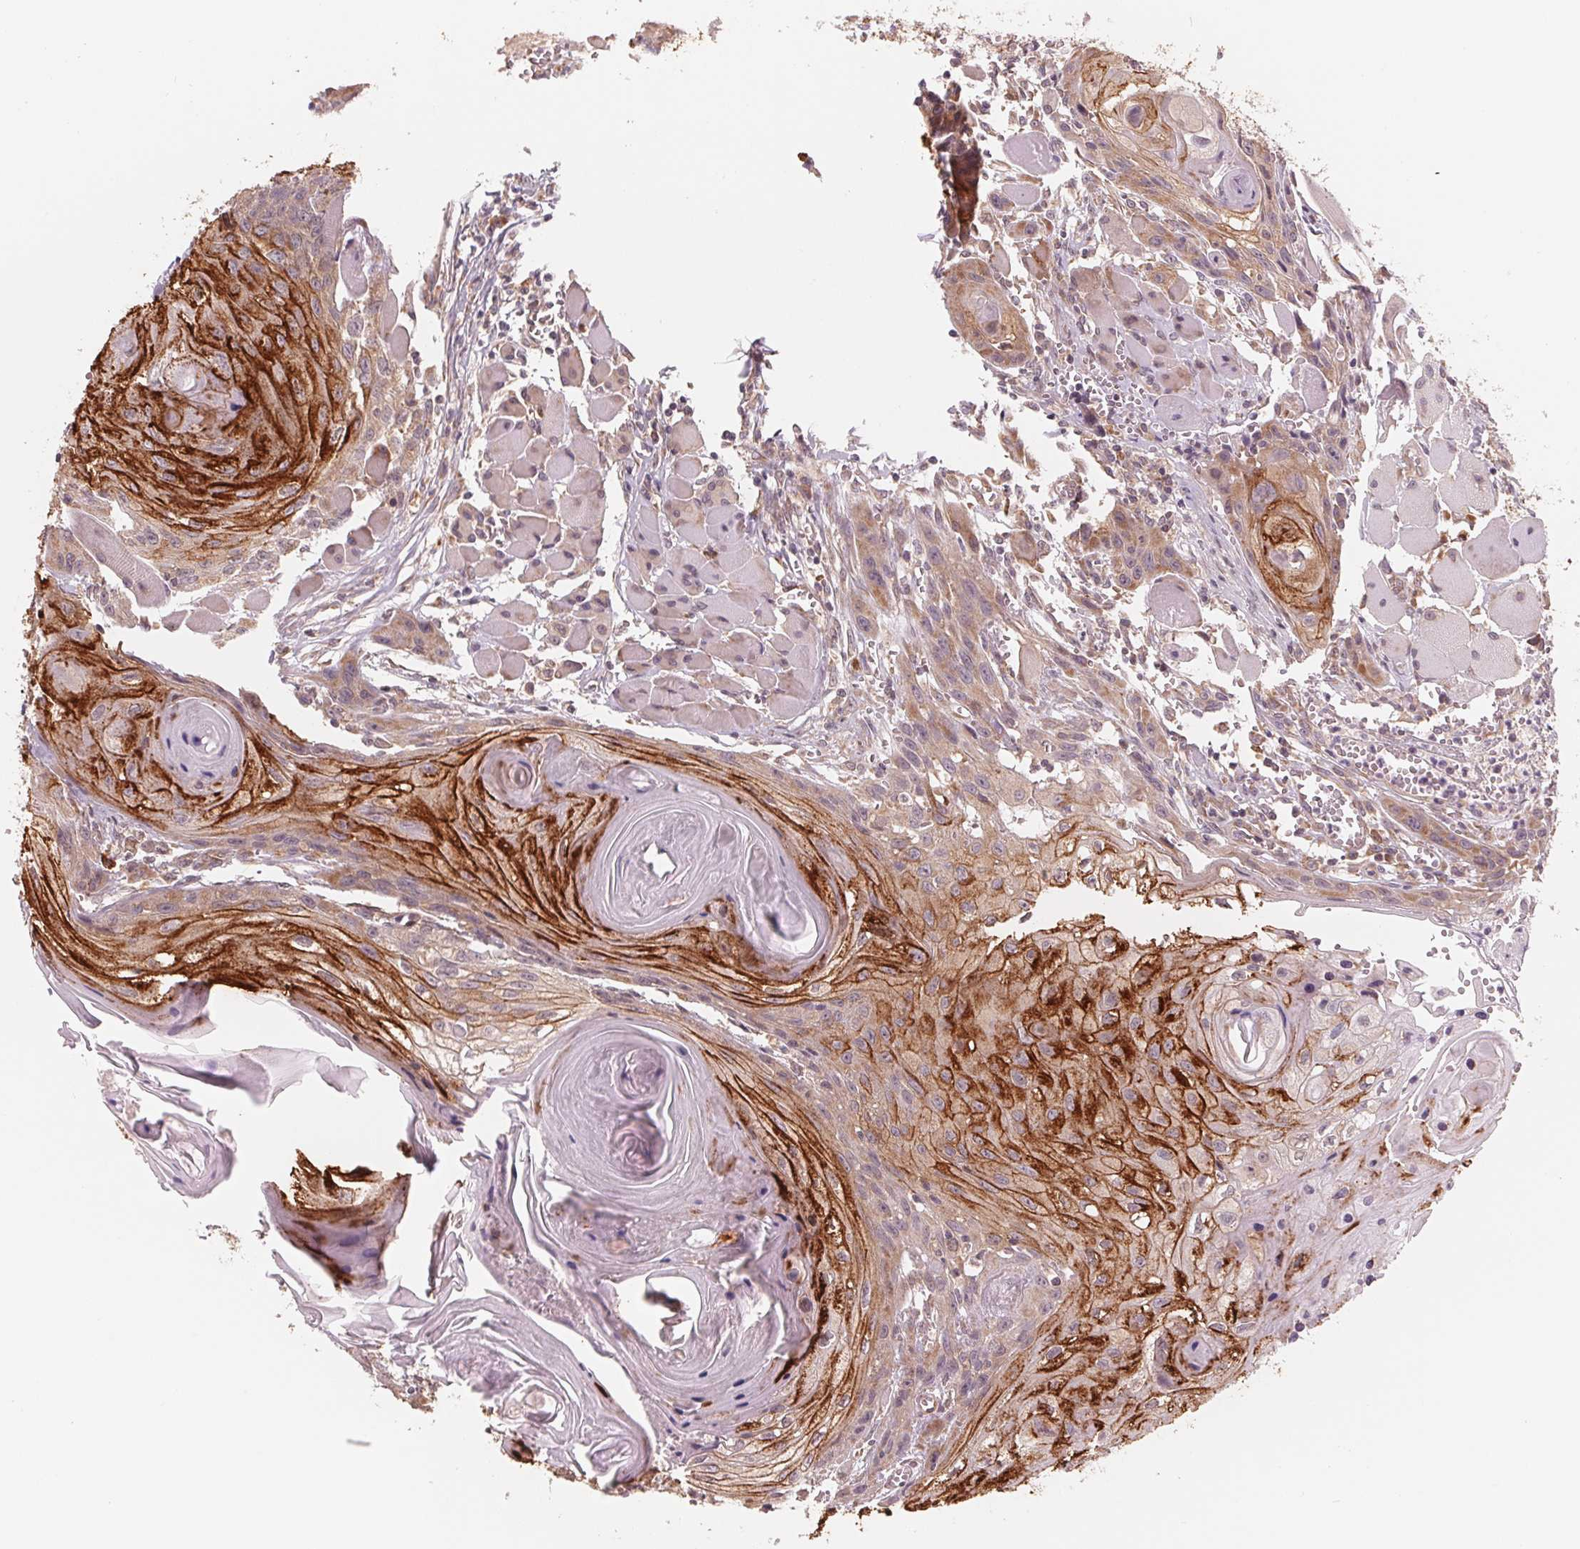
{"staining": {"intensity": "strong", "quantity": "25%-75%", "location": "cytoplasmic/membranous"}, "tissue": "head and neck cancer", "cell_type": "Tumor cells", "image_type": "cancer", "snomed": [{"axis": "morphology", "description": "Squamous cell carcinoma, NOS"}, {"axis": "topography", "description": "Oral tissue"}, {"axis": "topography", "description": "Head-Neck"}], "caption": "Tumor cells show high levels of strong cytoplasmic/membranous staining in about 25%-75% of cells in head and neck cancer (squamous cell carcinoma).", "gene": "GIGYF2", "patient": {"sex": "male", "age": 58}}